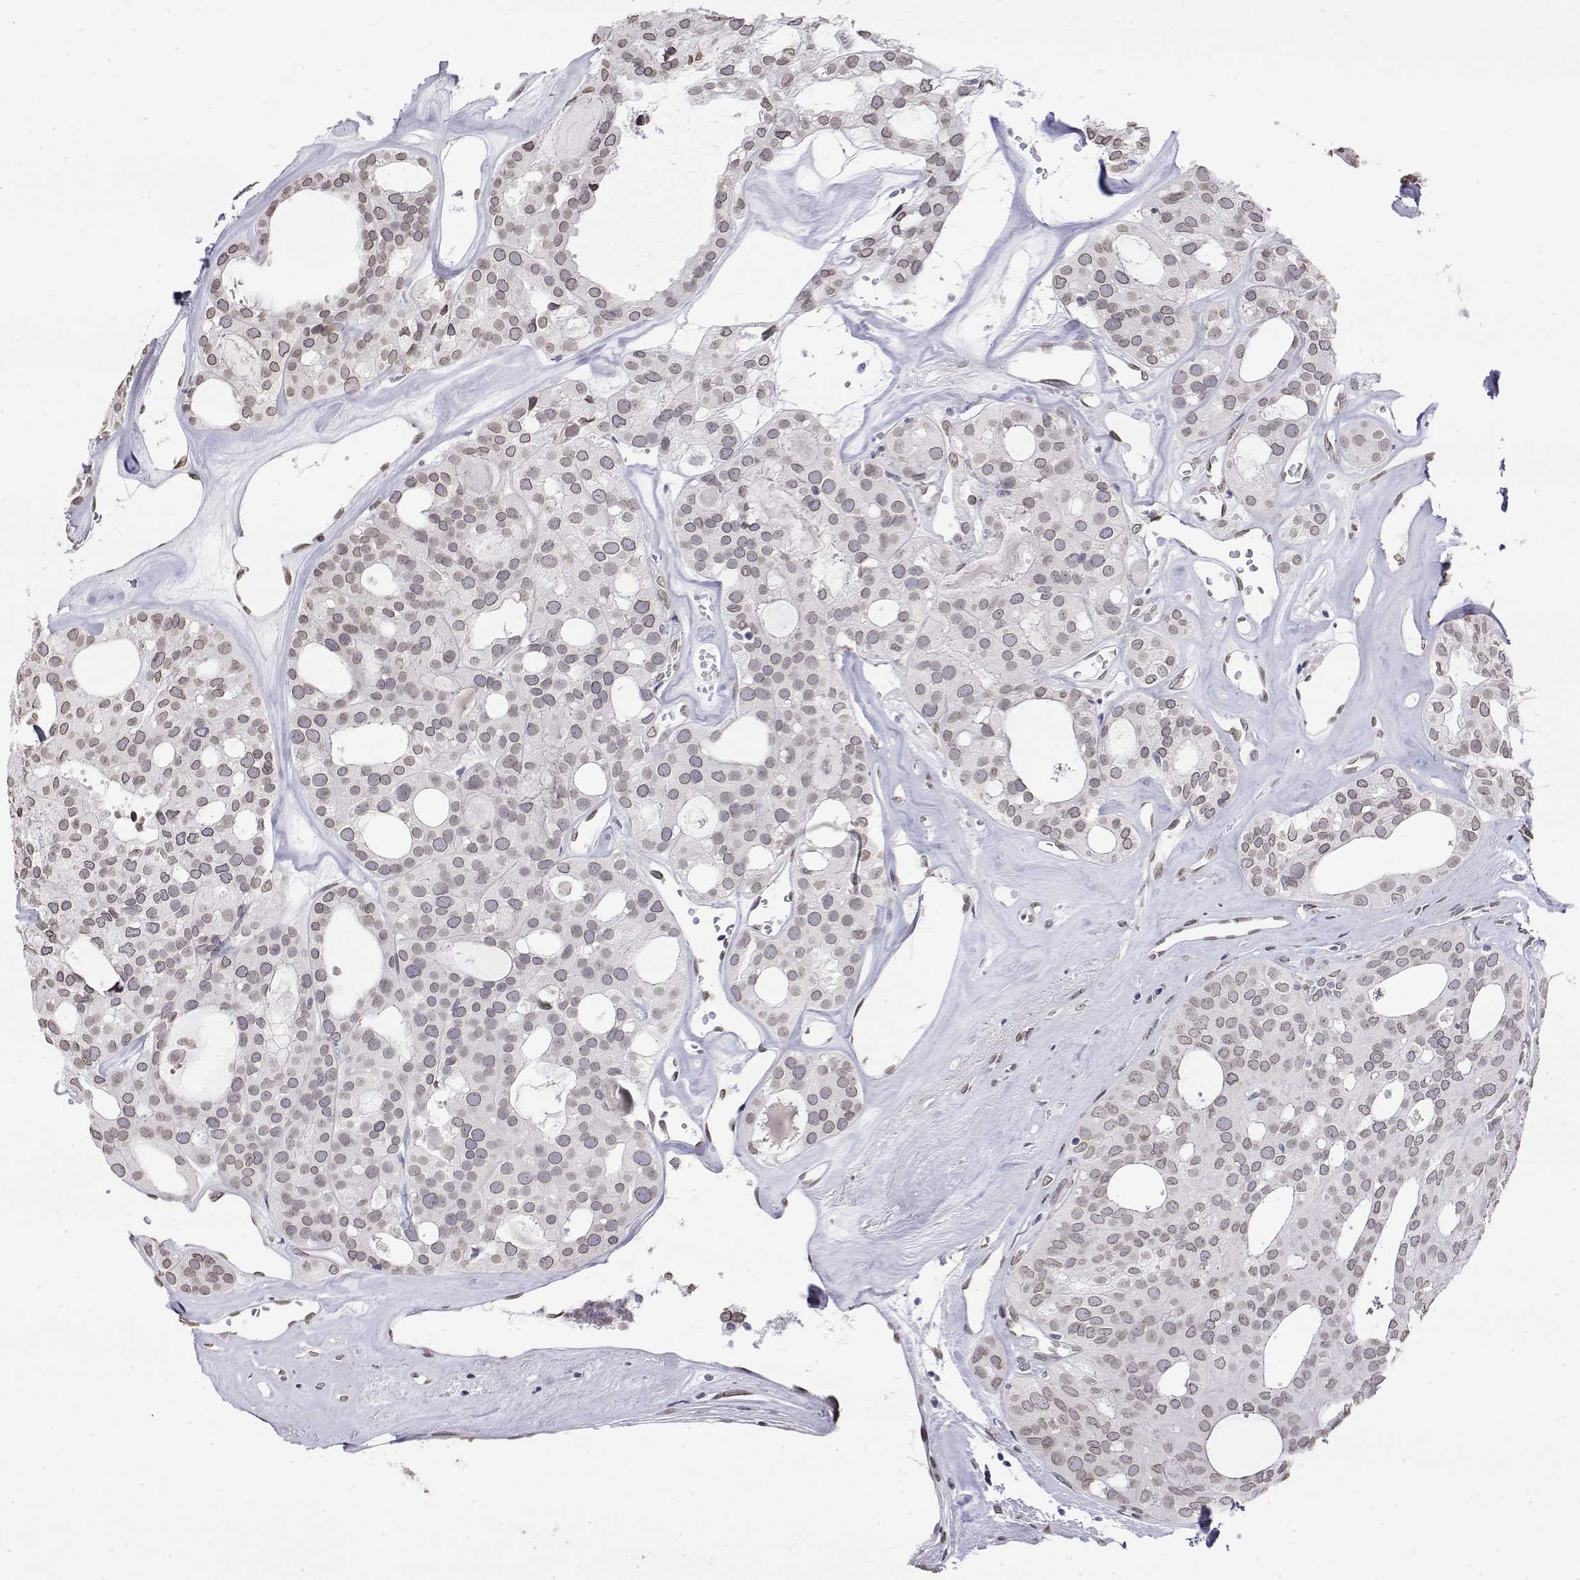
{"staining": {"intensity": "weak", "quantity": ">75%", "location": "cytoplasmic/membranous,nuclear"}, "tissue": "thyroid cancer", "cell_type": "Tumor cells", "image_type": "cancer", "snomed": [{"axis": "morphology", "description": "Follicular adenoma carcinoma, NOS"}, {"axis": "topography", "description": "Thyroid gland"}], "caption": "The immunohistochemical stain highlights weak cytoplasmic/membranous and nuclear positivity in tumor cells of thyroid cancer tissue. The protein is shown in brown color, while the nuclei are stained blue.", "gene": "ZNF532", "patient": {"sex": "male", "age": 75}}